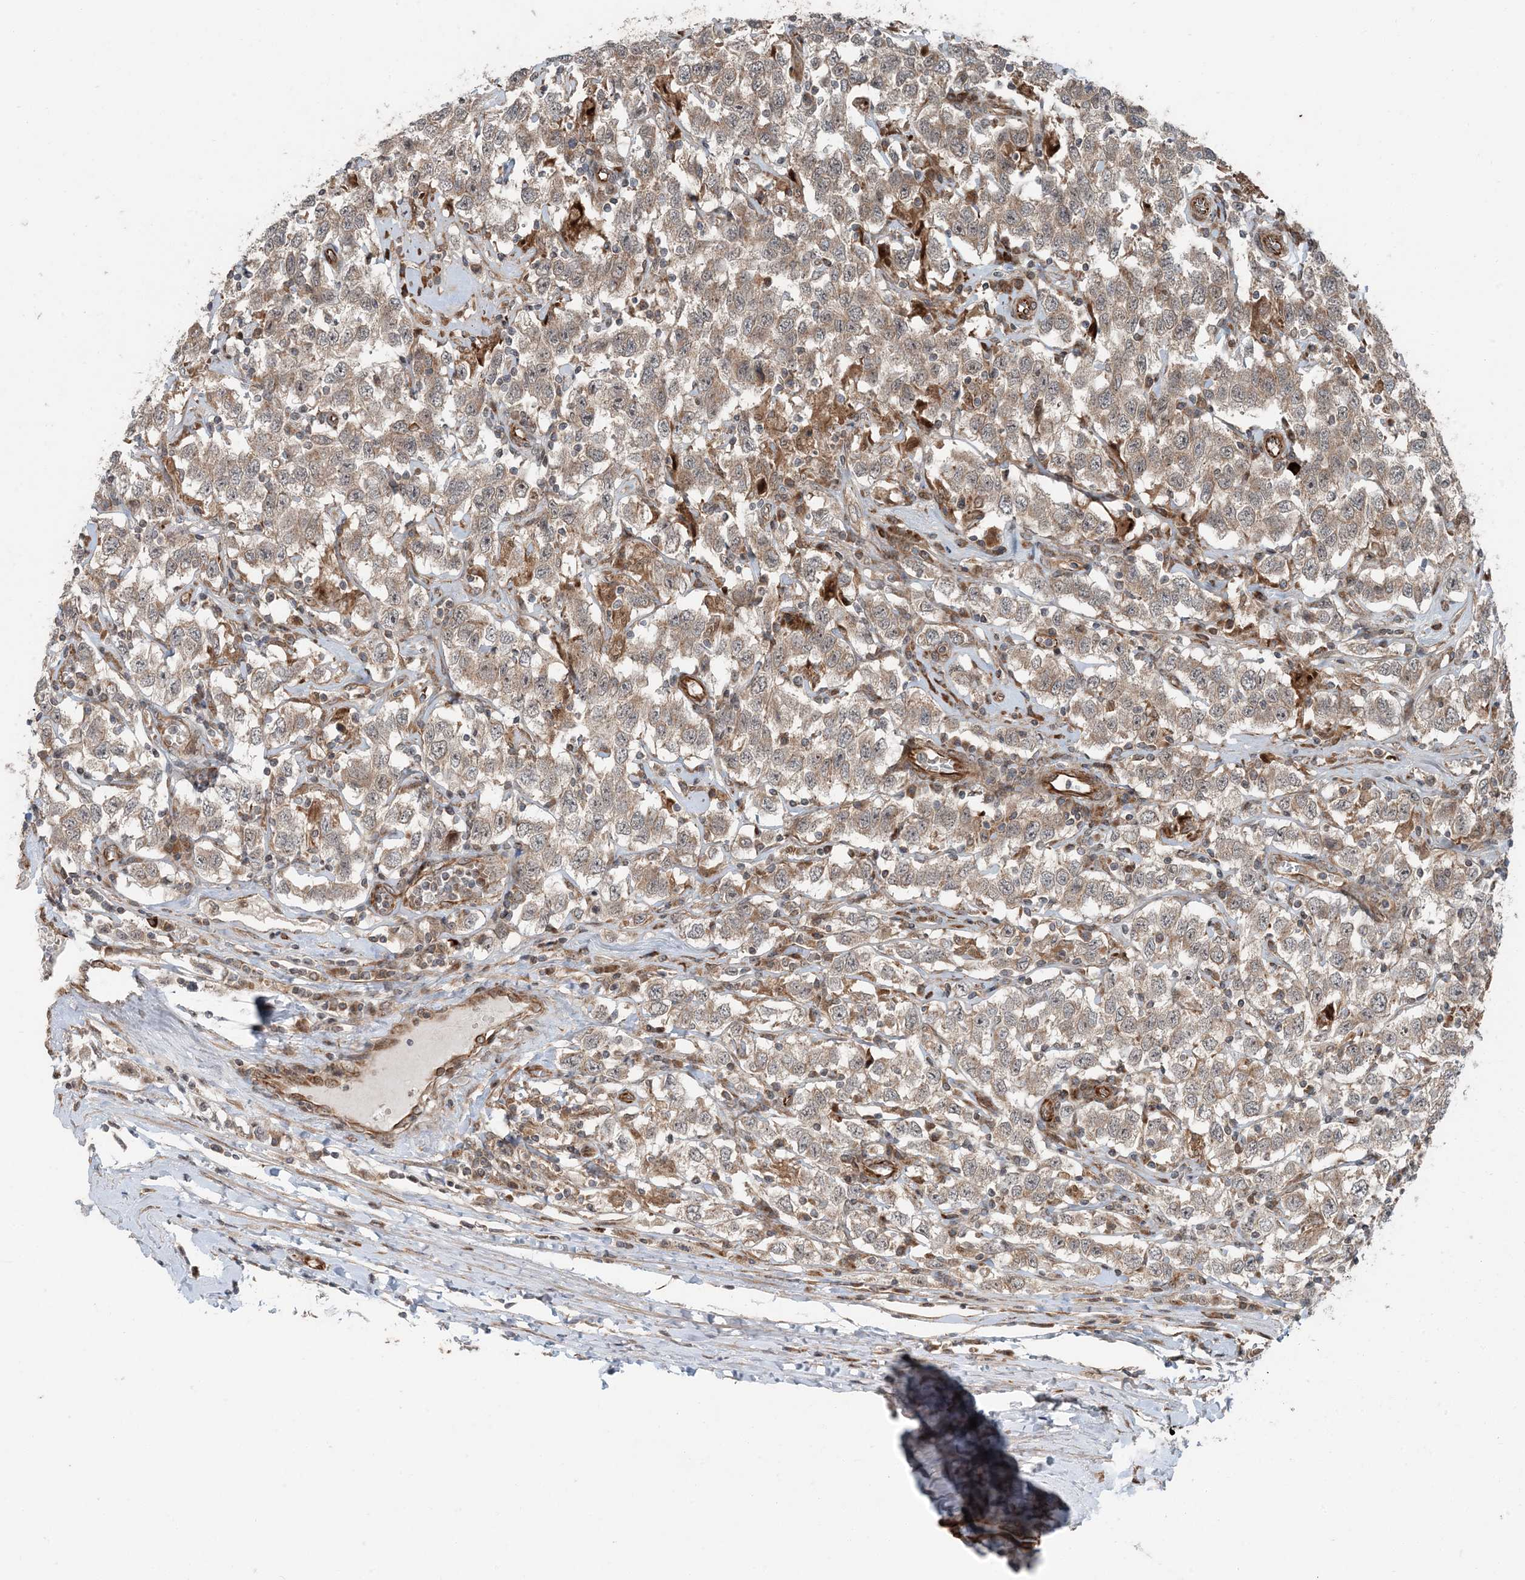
{"staining": {"intensity": "weak", "quantity": ">75%", "location": "cytoplasmic/membranous"}, "tissue": "testis cancer", "cell_type": "Tumor cells", "image_type": "cancer", "snomed": [{"axis": "morphology", "description": "Seminoma, NOS"}, {"axis": "topography", "description": "Testis"}], "caption": "A low amount of weak cytoplasmic/membranous staining is present in about >75% of tumor cells in seminoma (testis) tissue.", "gene": "EDEM2", "patient": {"sex": "male", "age": 41}}